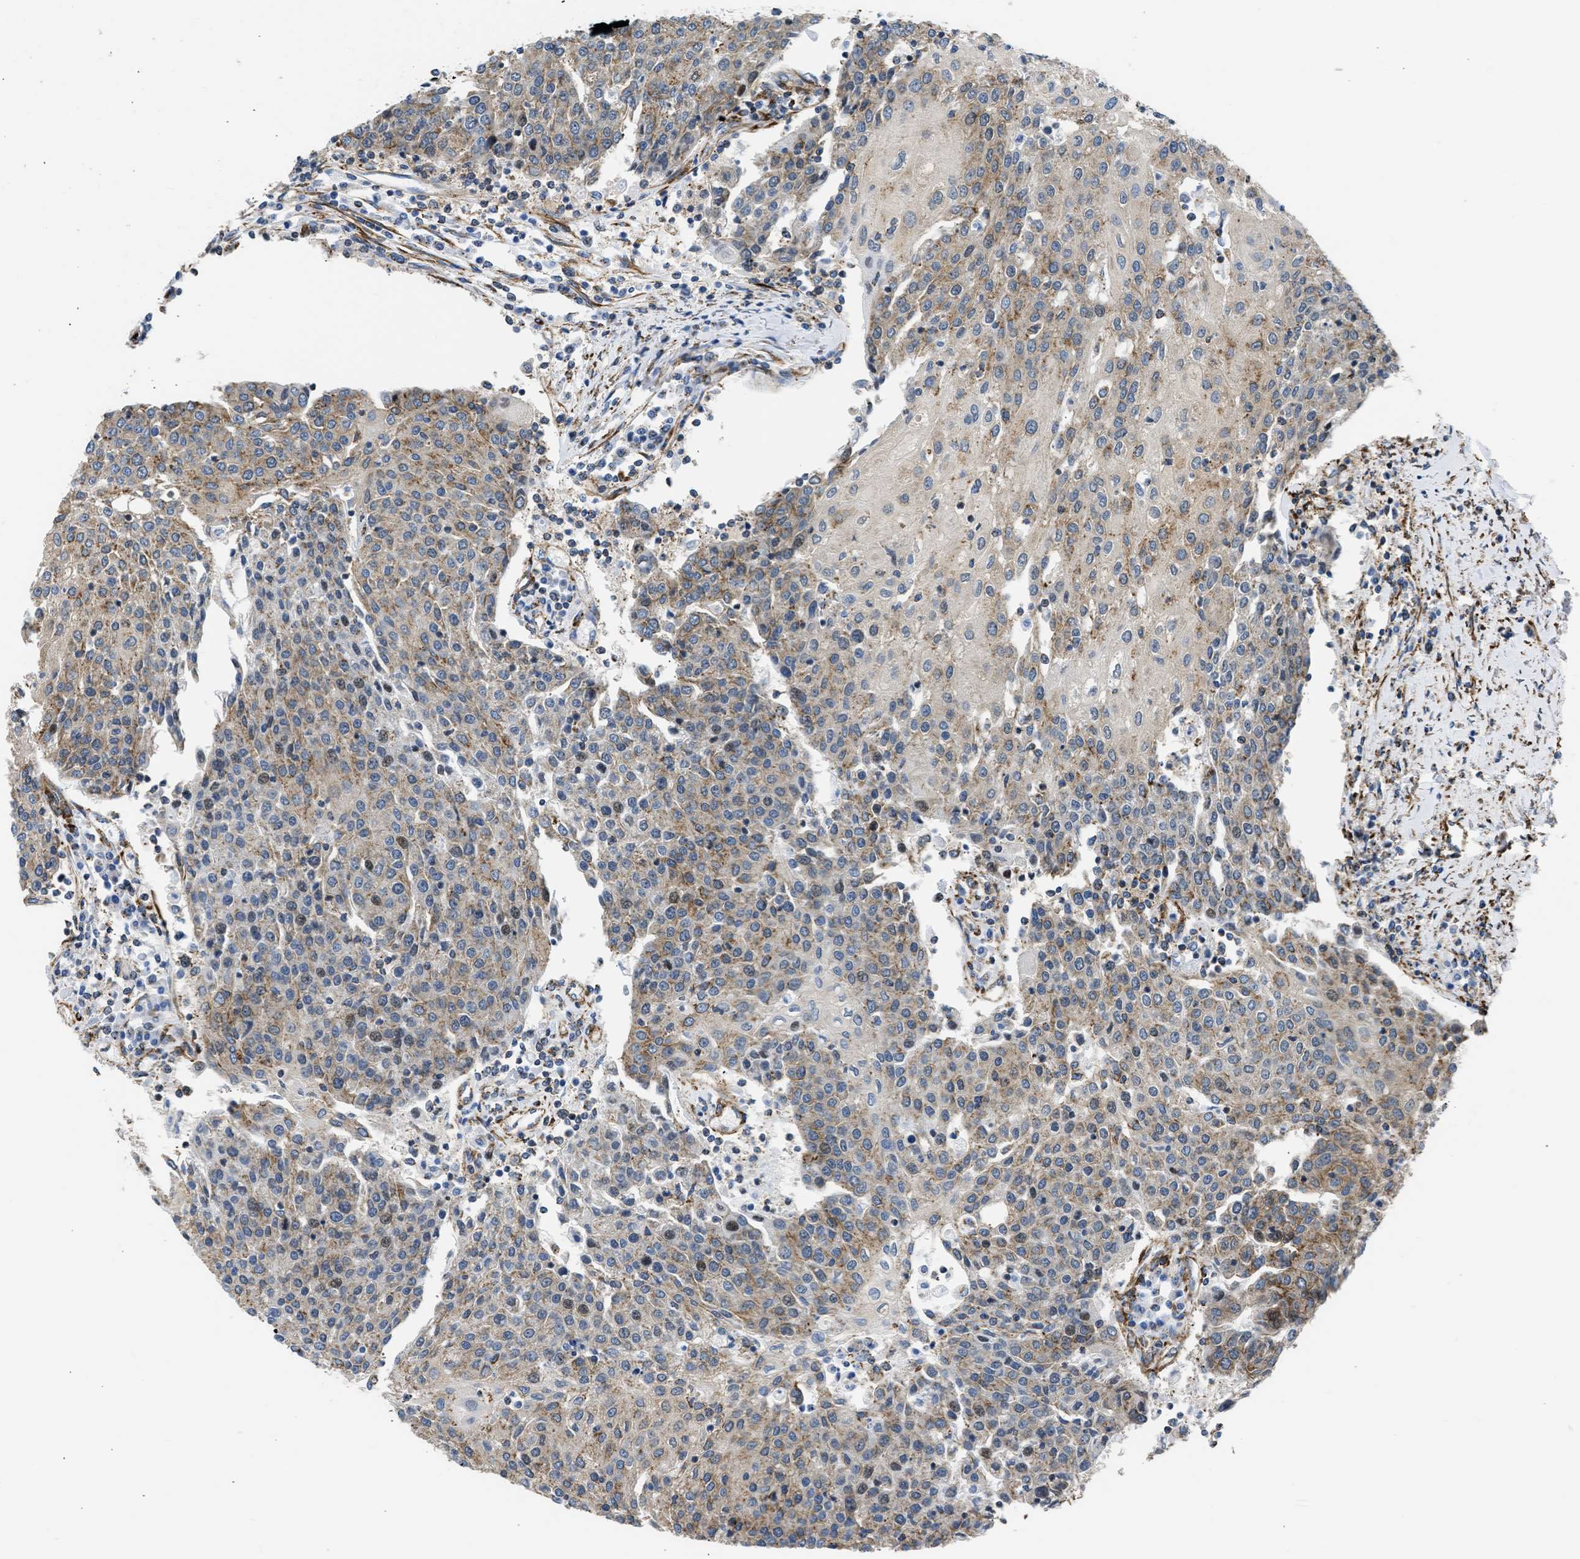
{"staining": {"intensity": "moderate", "quantity": "25%-75%", "location": "cytoplasmic/membranous"}, "tissue": "urothelial cancer", "cell_type": "Tumor cells", "image_type": "cancer", "snomed": [{"axis": "morphology", "description": "Urothelial carcinoma, High grade"}, {"axis": "topography", "description": "Urinary bladder"}], "caption": "Immunohistochemical staining of urothelial cancer exhibits medium levels of moderate cytoplasmic/membranous positivity in approximately 25%-75% of tumor cells.", "gene": "SEPTIN2", "patient": {"sex": "female", "age": 85}}